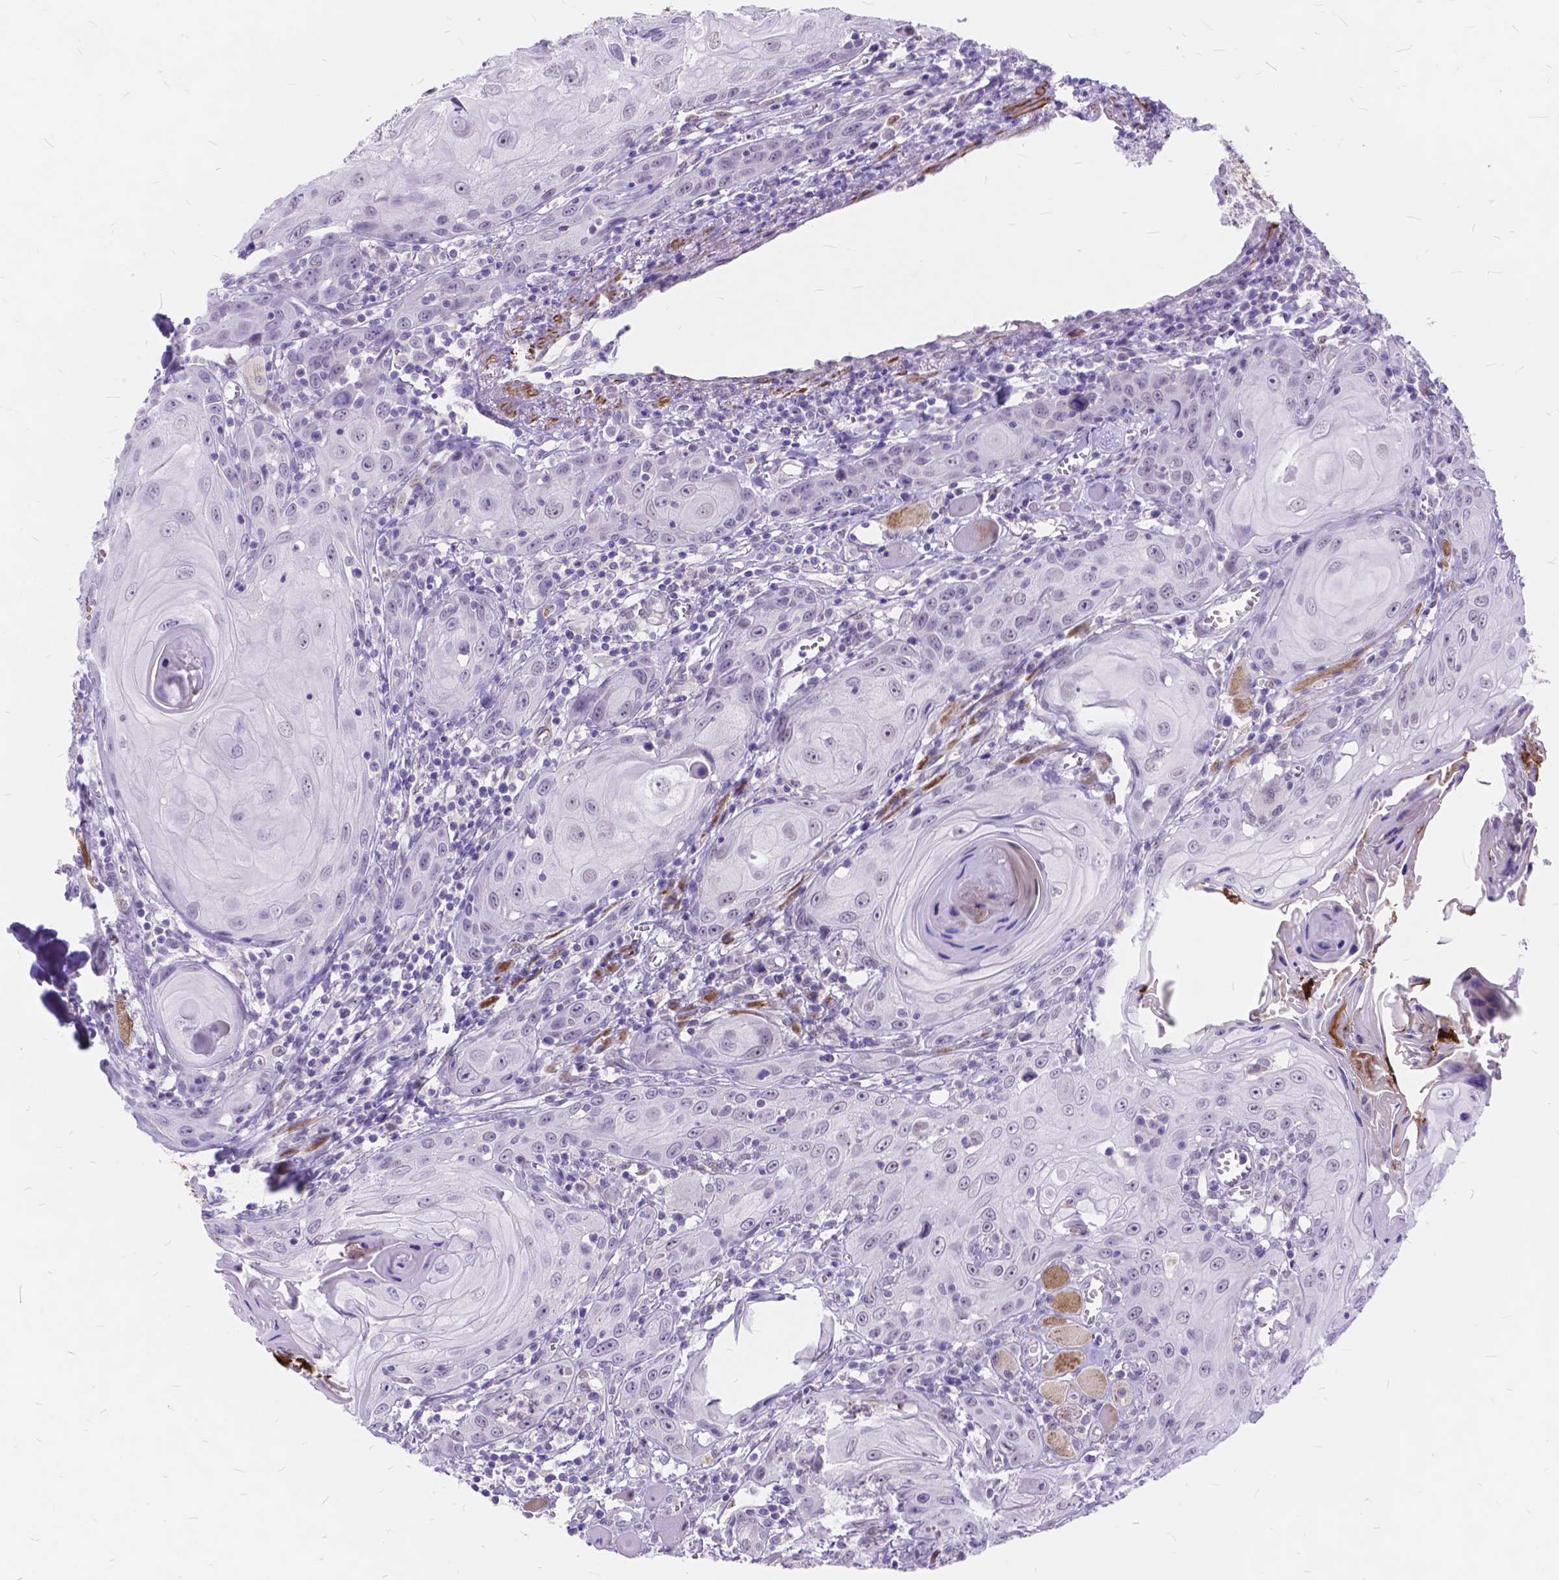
{"staining": {"intensity": "negative", "quantity": "none", "location": "none"}, "tissue": "head and neck cancer", "cell_type": "Tumor cells", "image_type": "cancer", "snomed": [{"axis": "morphology", "description": "Squamous cell carcinoma, NOS"}, {"axis": "topography", "description": "Head-Neck"}], "caption": "Tumor cells are negative for protein expression in human squamous cell carcinoma (head and neck).", "gene": "MAN2C1", "patient": {"sex": "female", "age": 80}}